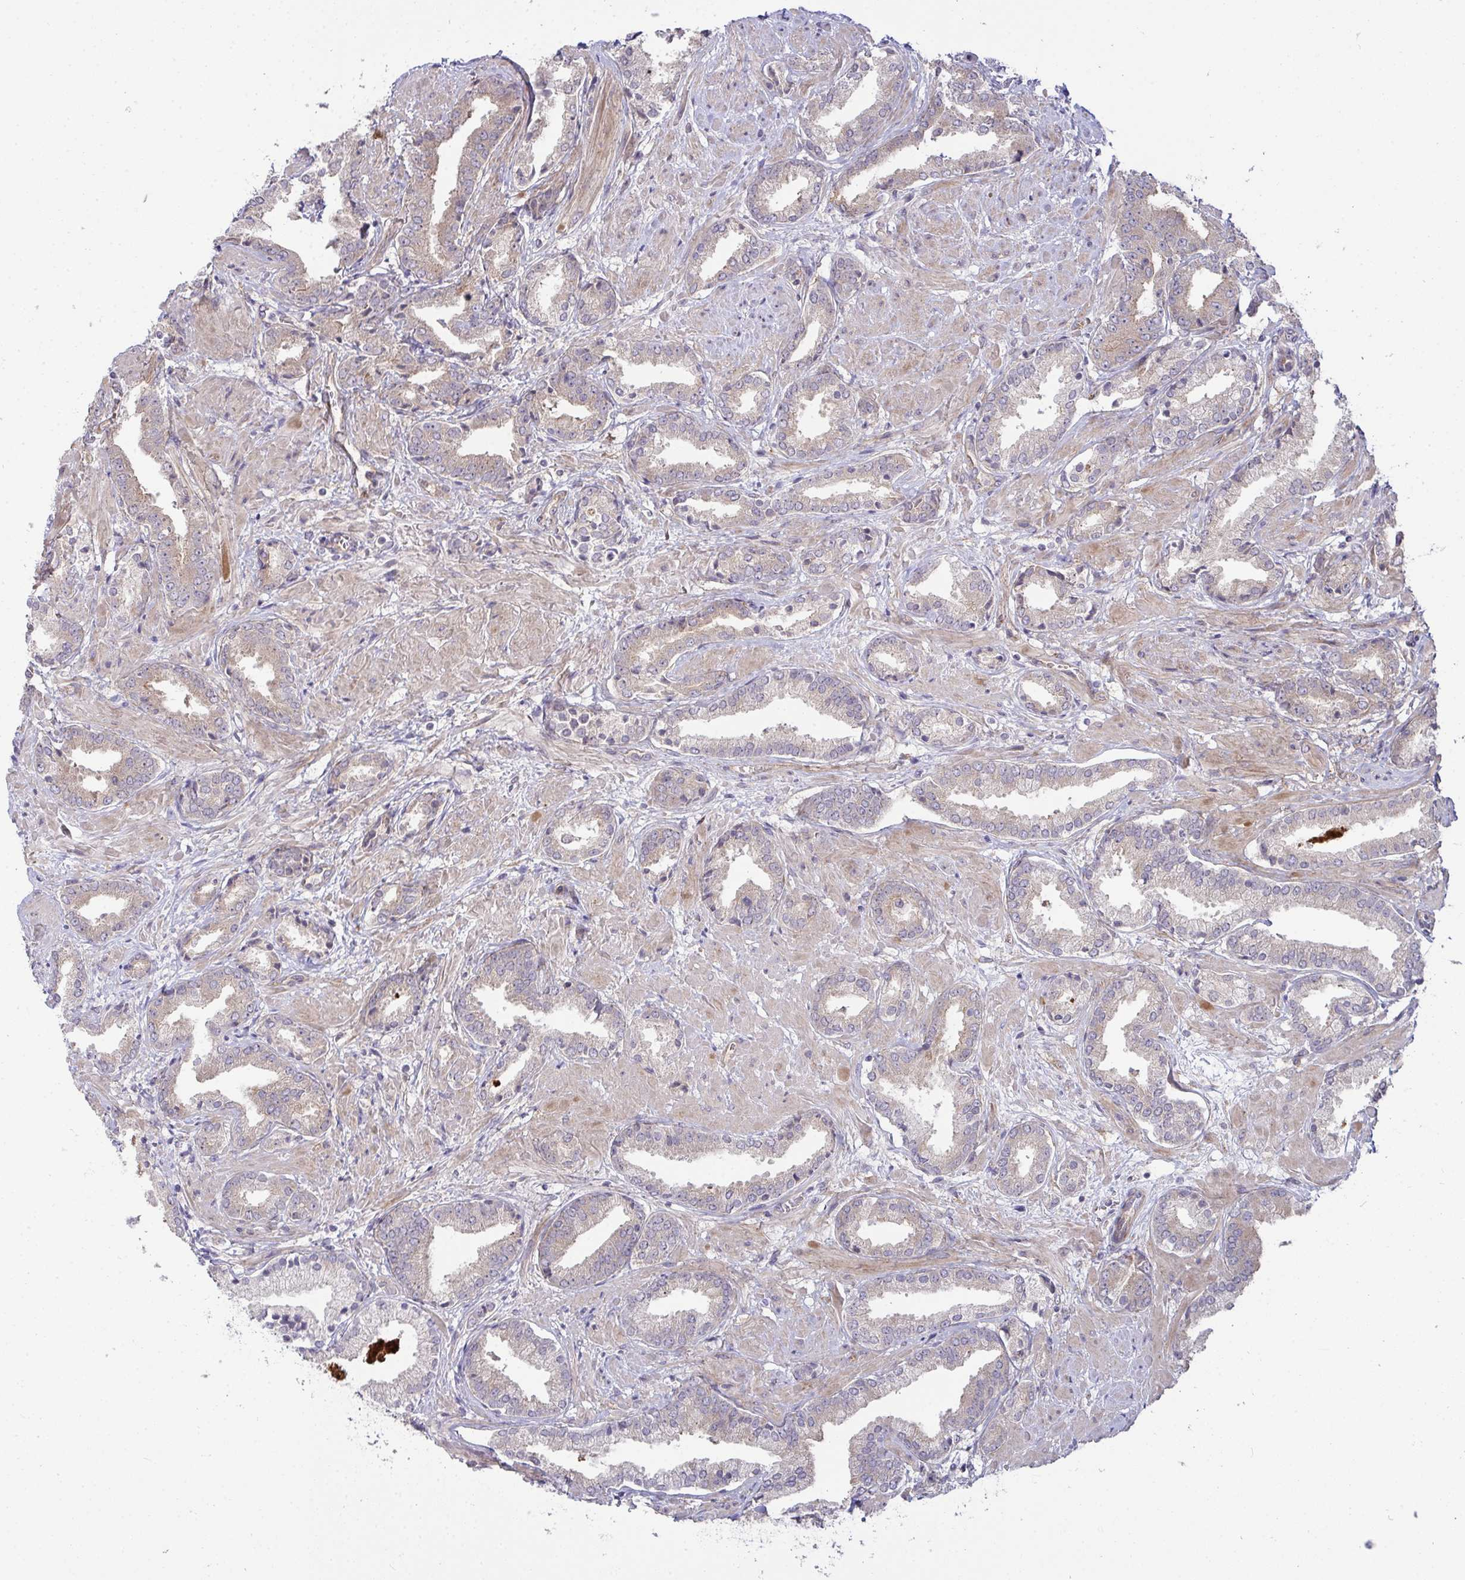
{"staining": {"intensity": "weak", "quantity": "25%-75%", "location": "cytoplasmic/membranous"}, "tissue": "prostate cancer", "cell_type": "Tumor cells", "image_type": "cancer", "snomed": [{"axis": "morphology", "description": "Adenocarcinoma, High grade"}, {"axis": "topography", "description": "Prostate"}], "caption": "Prostate cancer (adenocarcinoma (high-grade)) stained with DAB (3,3'-diaminobenzidine) immunohistochemistry (IHC) demonstrates low levels of weak cytoplasmic/membranous staining in approximately 25%-75% of tumor cells.", "gene": "SH2D1B", "patient": {"sex": "male", "age": 56}}